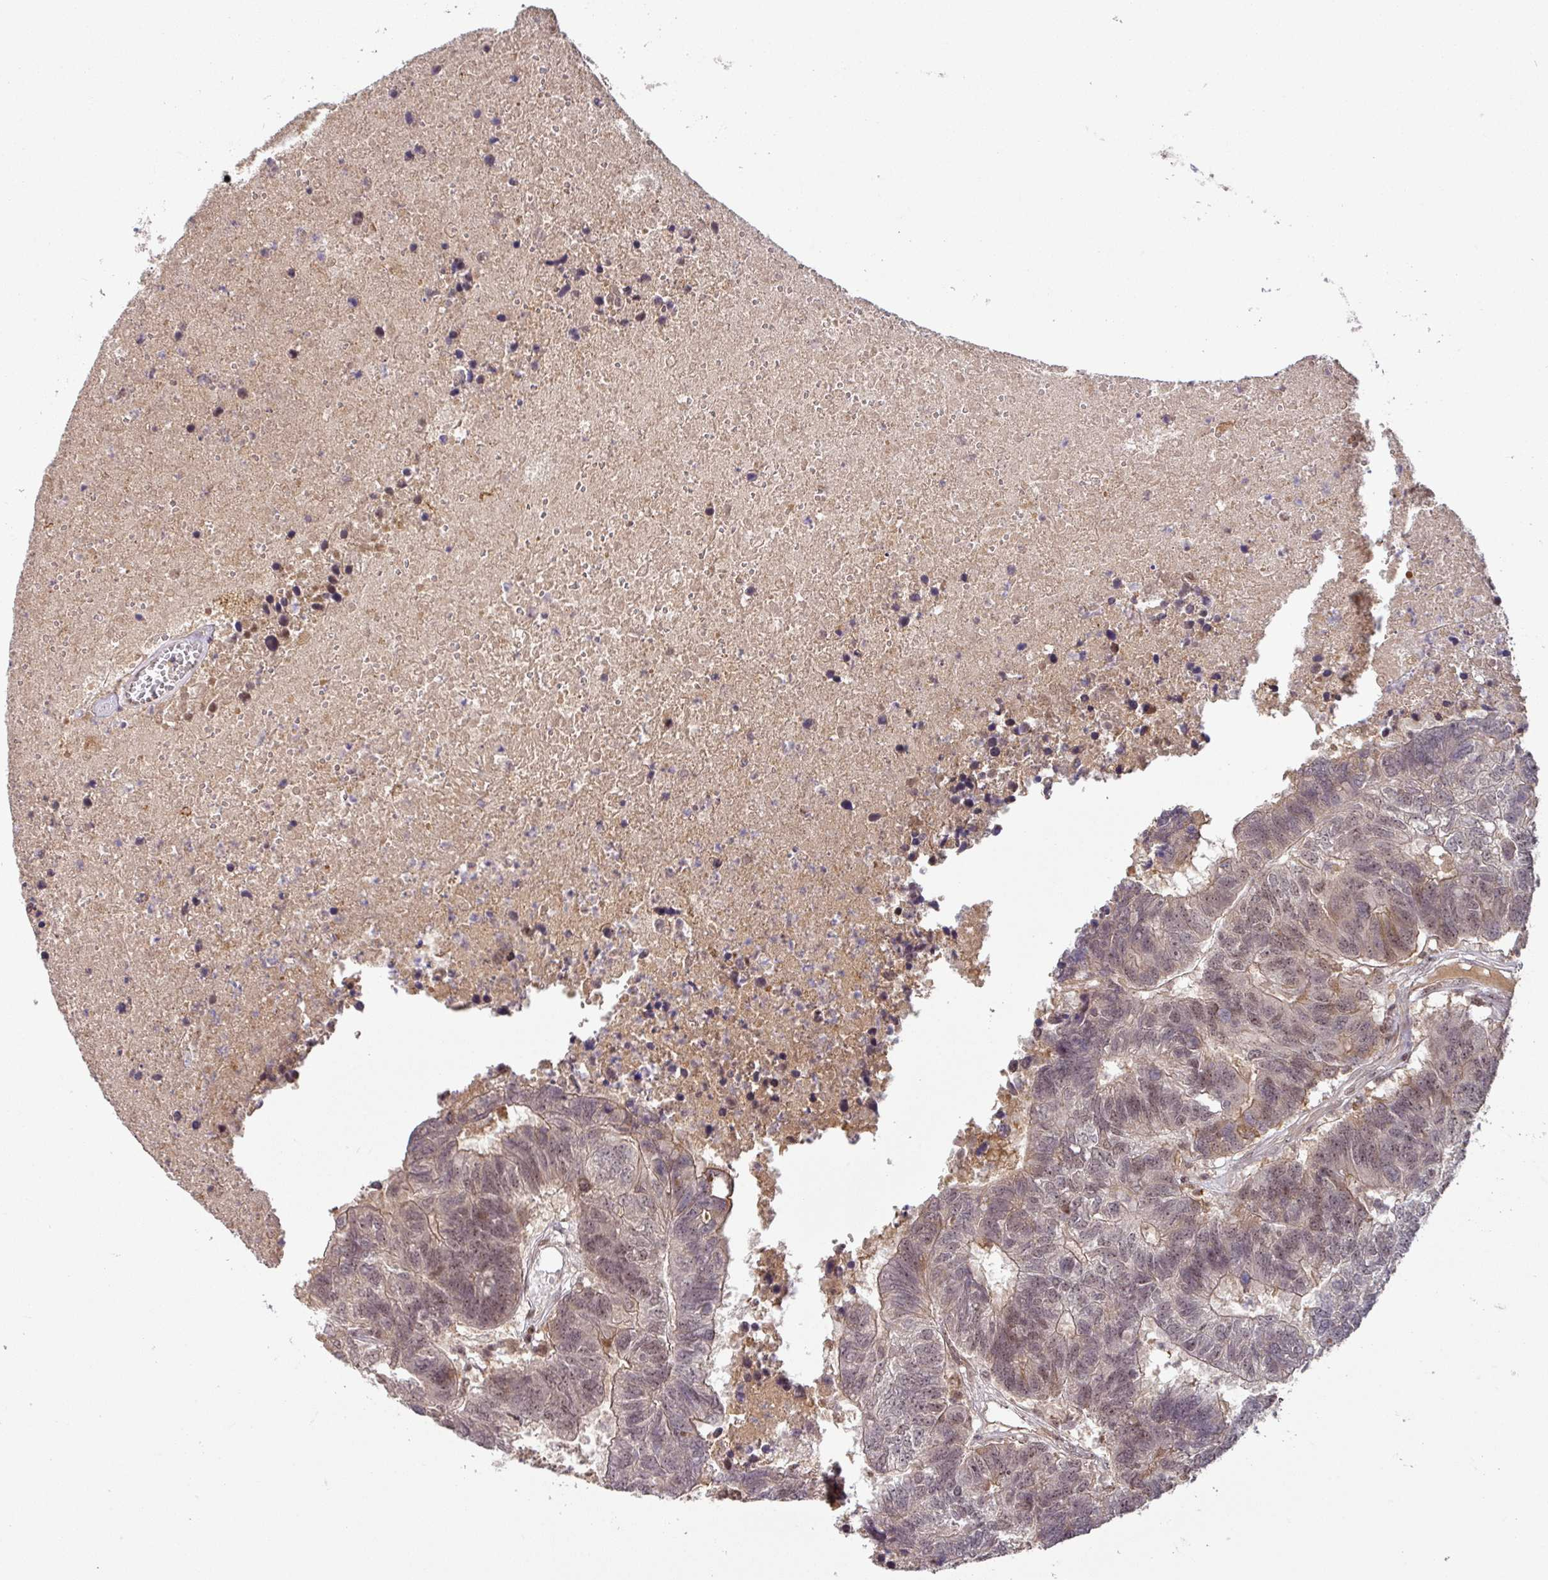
{"staining": {"intensity": "moderate", "quantity": "25%-75%", "location": "cytoplasmic/membranous,nuclear"}, "tissue": "colorectal cancer", "cell_type": "Tumor cells", "image_type": "cancer", "snomed": [{"axis": "morphology", "description": "Adenocarcinoma, NOS"}, {"axis": "topography", "description": "Colon"}], "caption": "Colorectal cancer (adenocarcinoma) stained for a protein shows moderate cytoplasmic/membranous and nuclear positivity in tumor cells.", "gene": "ZBTB14", "patient": {"sex": "female", "age": 48}}